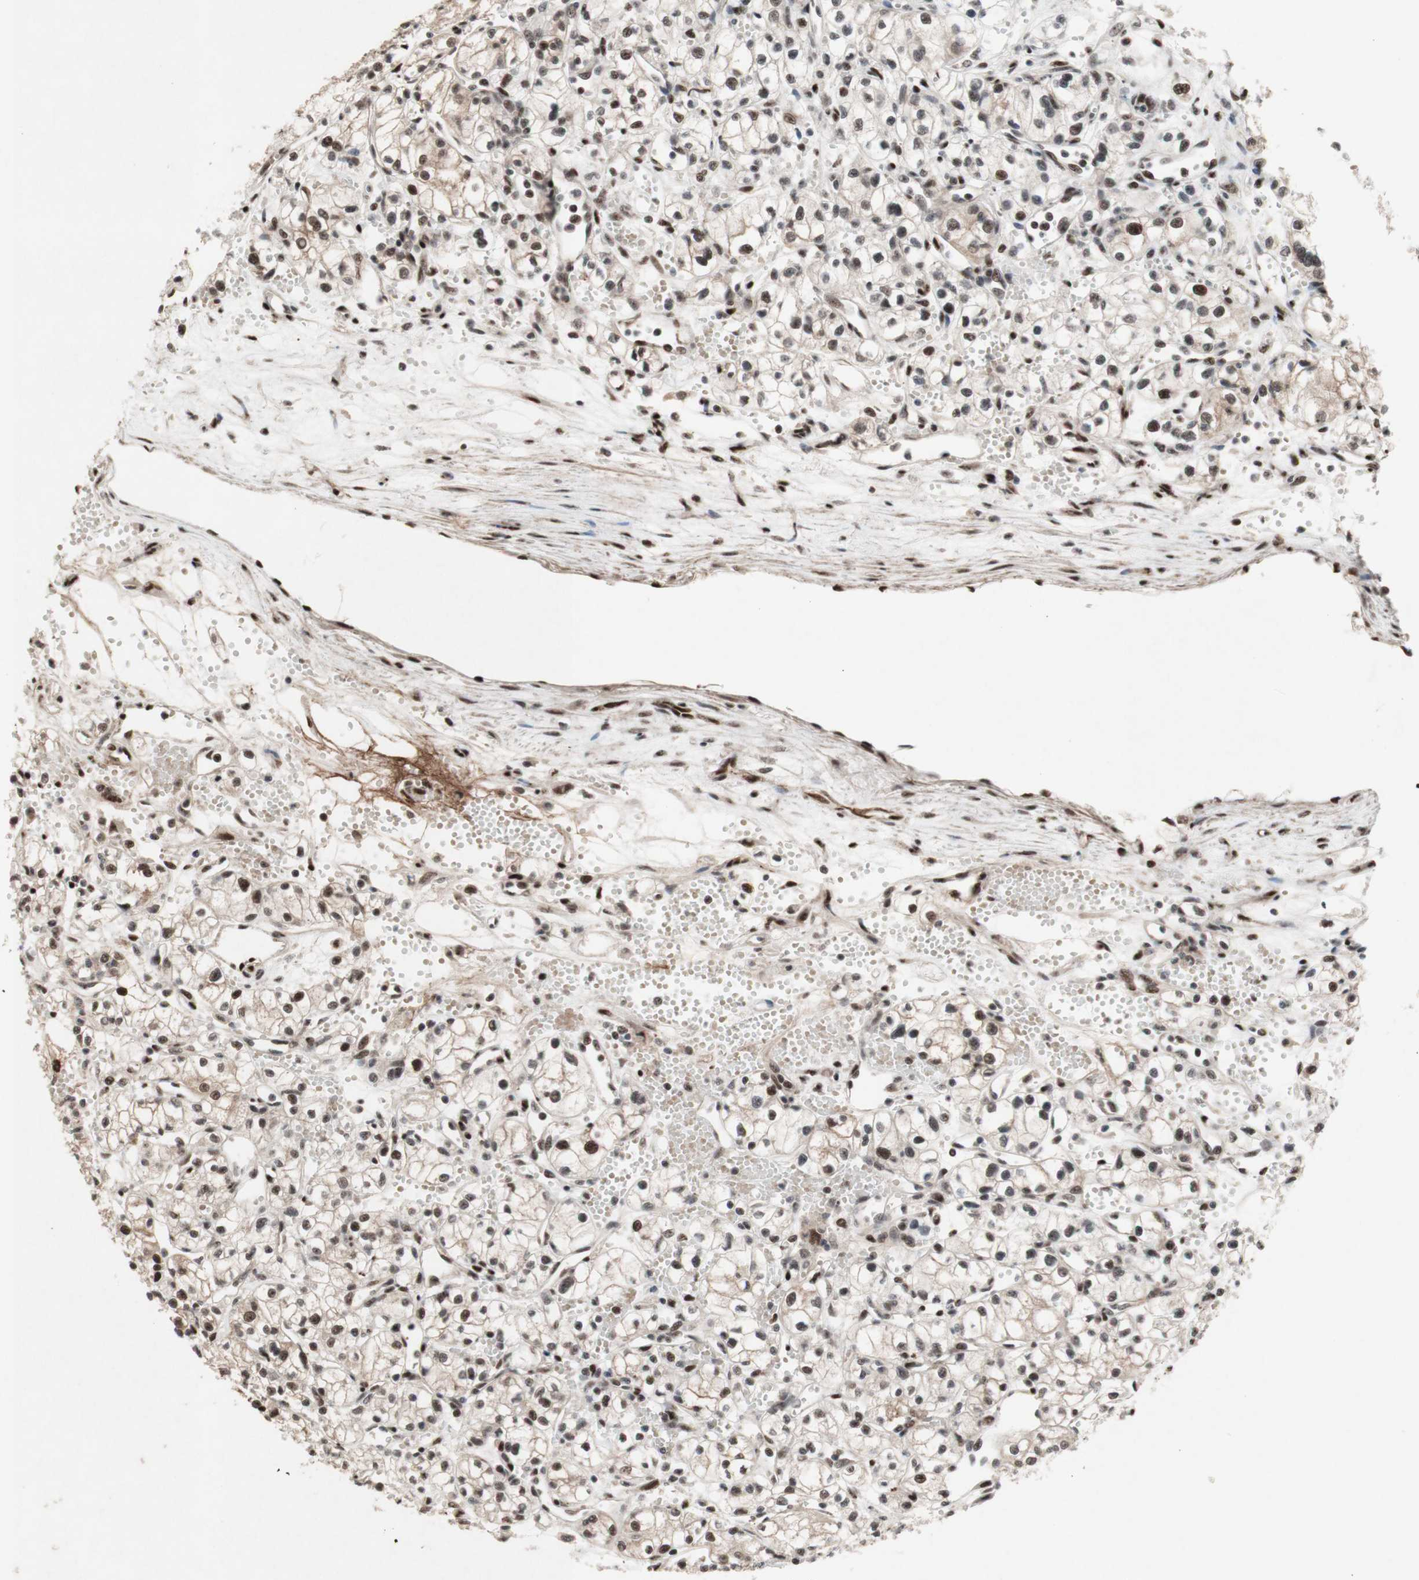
{"staining": {"intensity": "strong", "quantity": ">75%", "location": "nuclear"}, "tissue": "renal cancer", "cell_type": "Tumor cells", "image_type": "cancer", "snomed": [{"axis": "morphology", "description": "Normal tissue, NOS"}, {"axis": "morphology", "description": "Adenocarcinoma, NOS"}, {"axis": "topography", "description": "Kidney"}], "caption": "The immunohistochemical stain shows strong nuclear staining in tumor cells of adenocarcinoma (renal) tissue. The protein is shown in brown color, while the nuclei are stained blue.", "gene": "TLE1", "patient": {"sex": "male", "age": 59}}